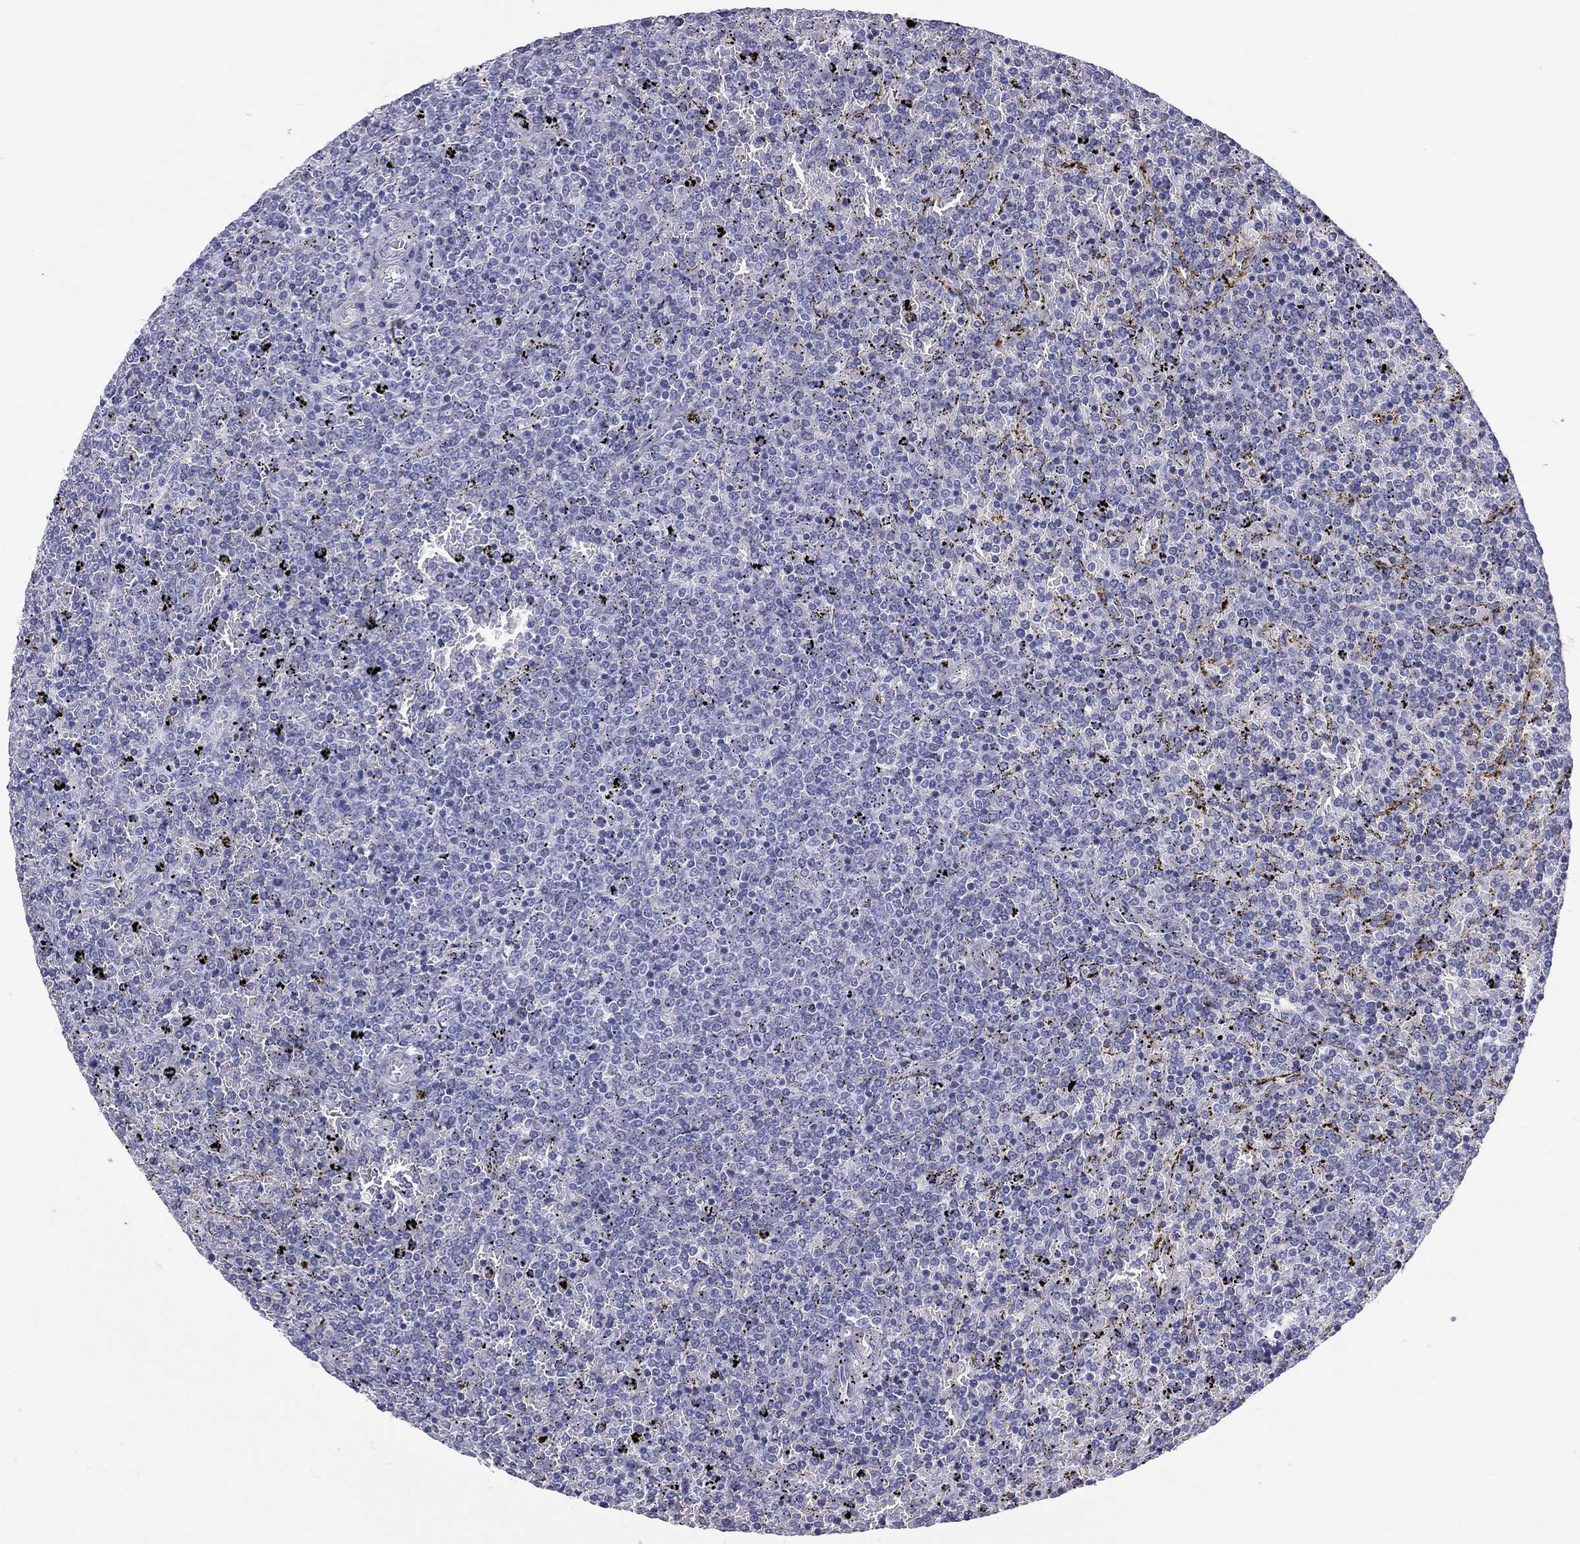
{"staining": {"intensity": "negative", "quantity": "none", "location": "none"}, "tissue": "lymphoma", "cell_type": "Tumor cells", "image_type": "cancer", "snomed": [{"axis": "morphology", "description": "Malignant lymphoma, non-Hodgkin's type, Low grade"}, {"axis": "topography", "description": "Spleen"}], "caption": "A high-resolution histopathology image shows immunohistochemistry (IHC) staining of lymphoma, which reveals no significant positivity in tumor cells. (DAB immunohistochemistry (IHC), high magnification).", "gene": "DNALI1", "patient": {"sex": "female", "age": 77}}